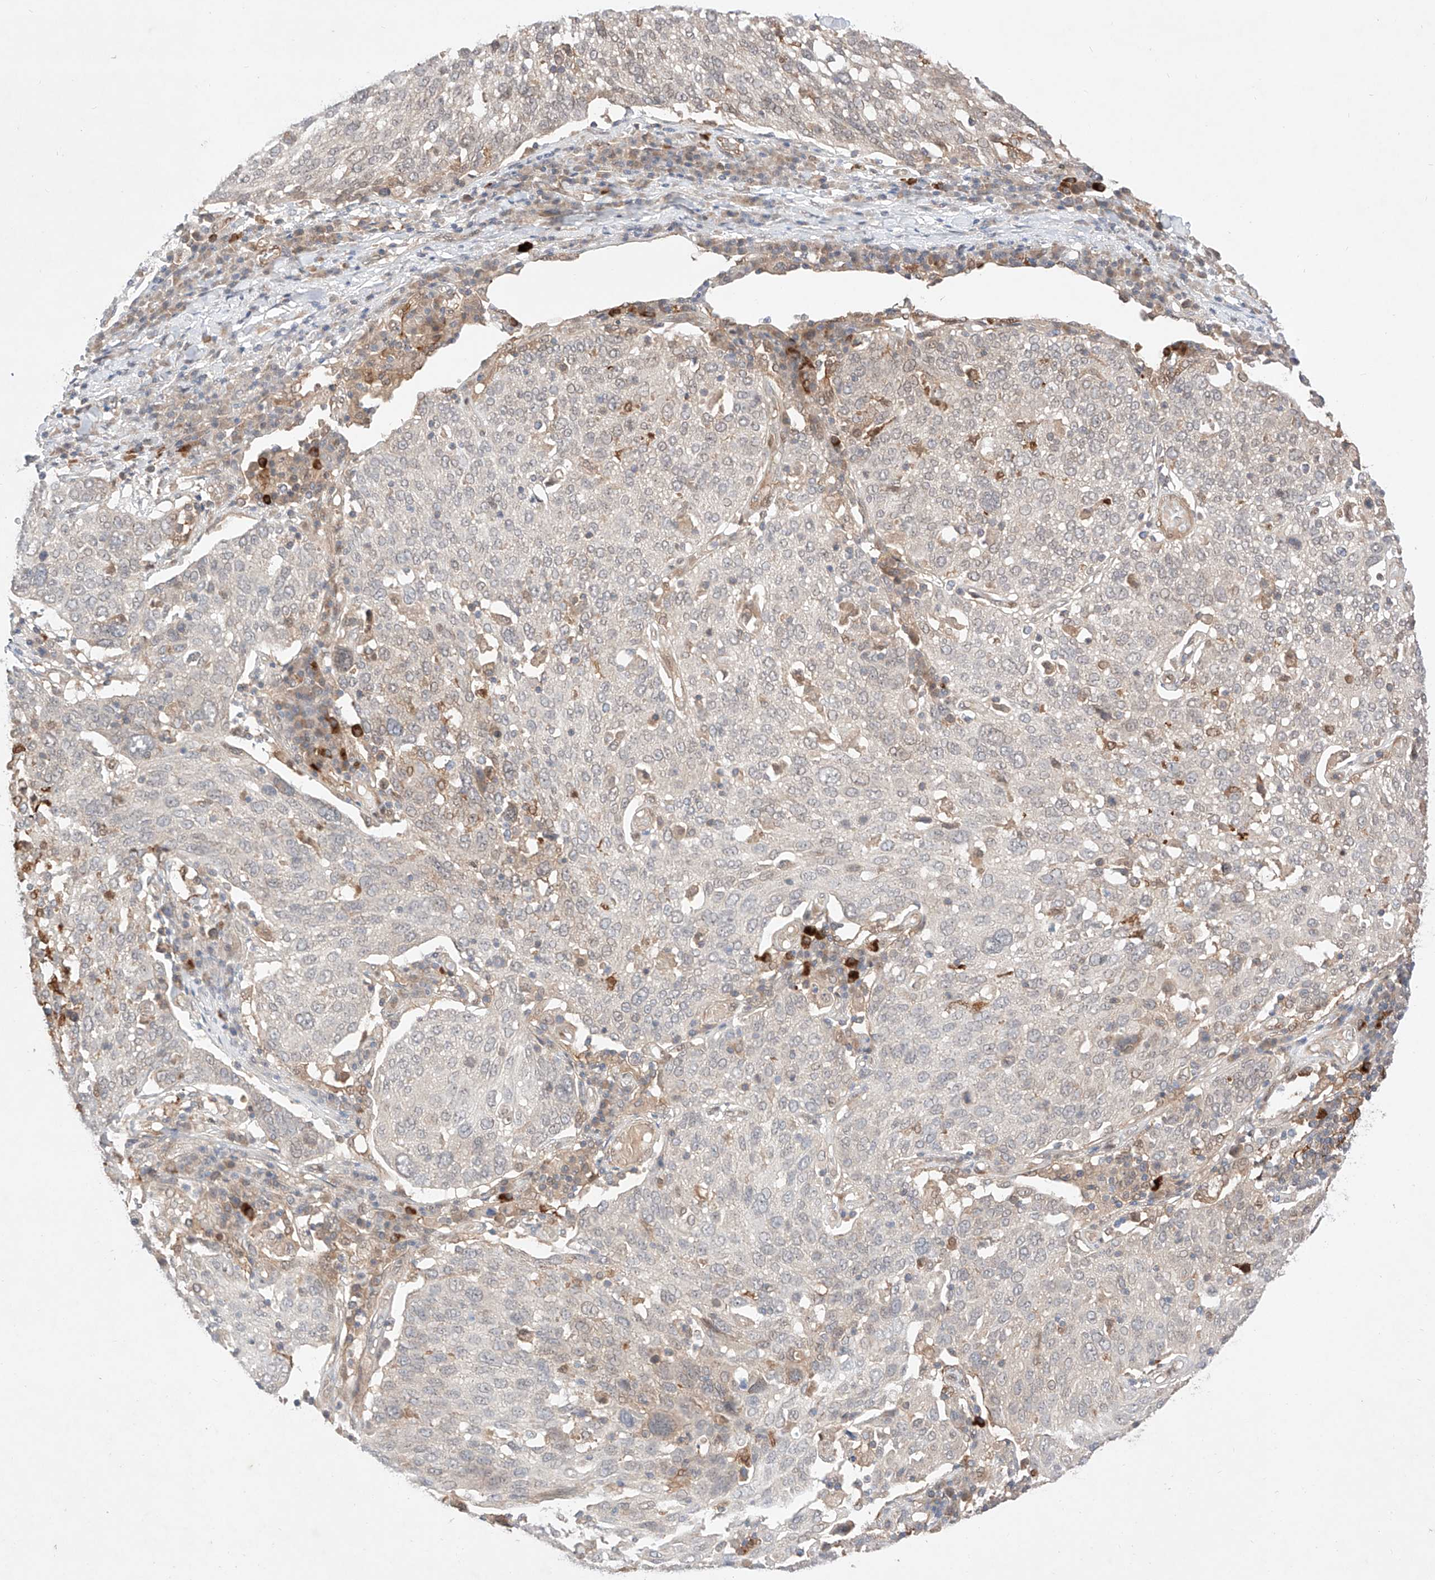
{"staining": {"intensity": "negative", "quantity": "none", "location": "none"}, "tissue": "lung cancer", "cell_type": "Tumor cells", "image_type": "cancer", "snomed": [{"axis": "morphology", "description": "Squamous cell carcinoma, NOS"}, {"axis": "topography", "description": "Lung"}], "caption": "Micrograph shows no significant protein positivity in tumor cells of lung squamous cell carcinoma.", "gene": "ZNF124", "patient": {"sex": "male", "age": 65}}